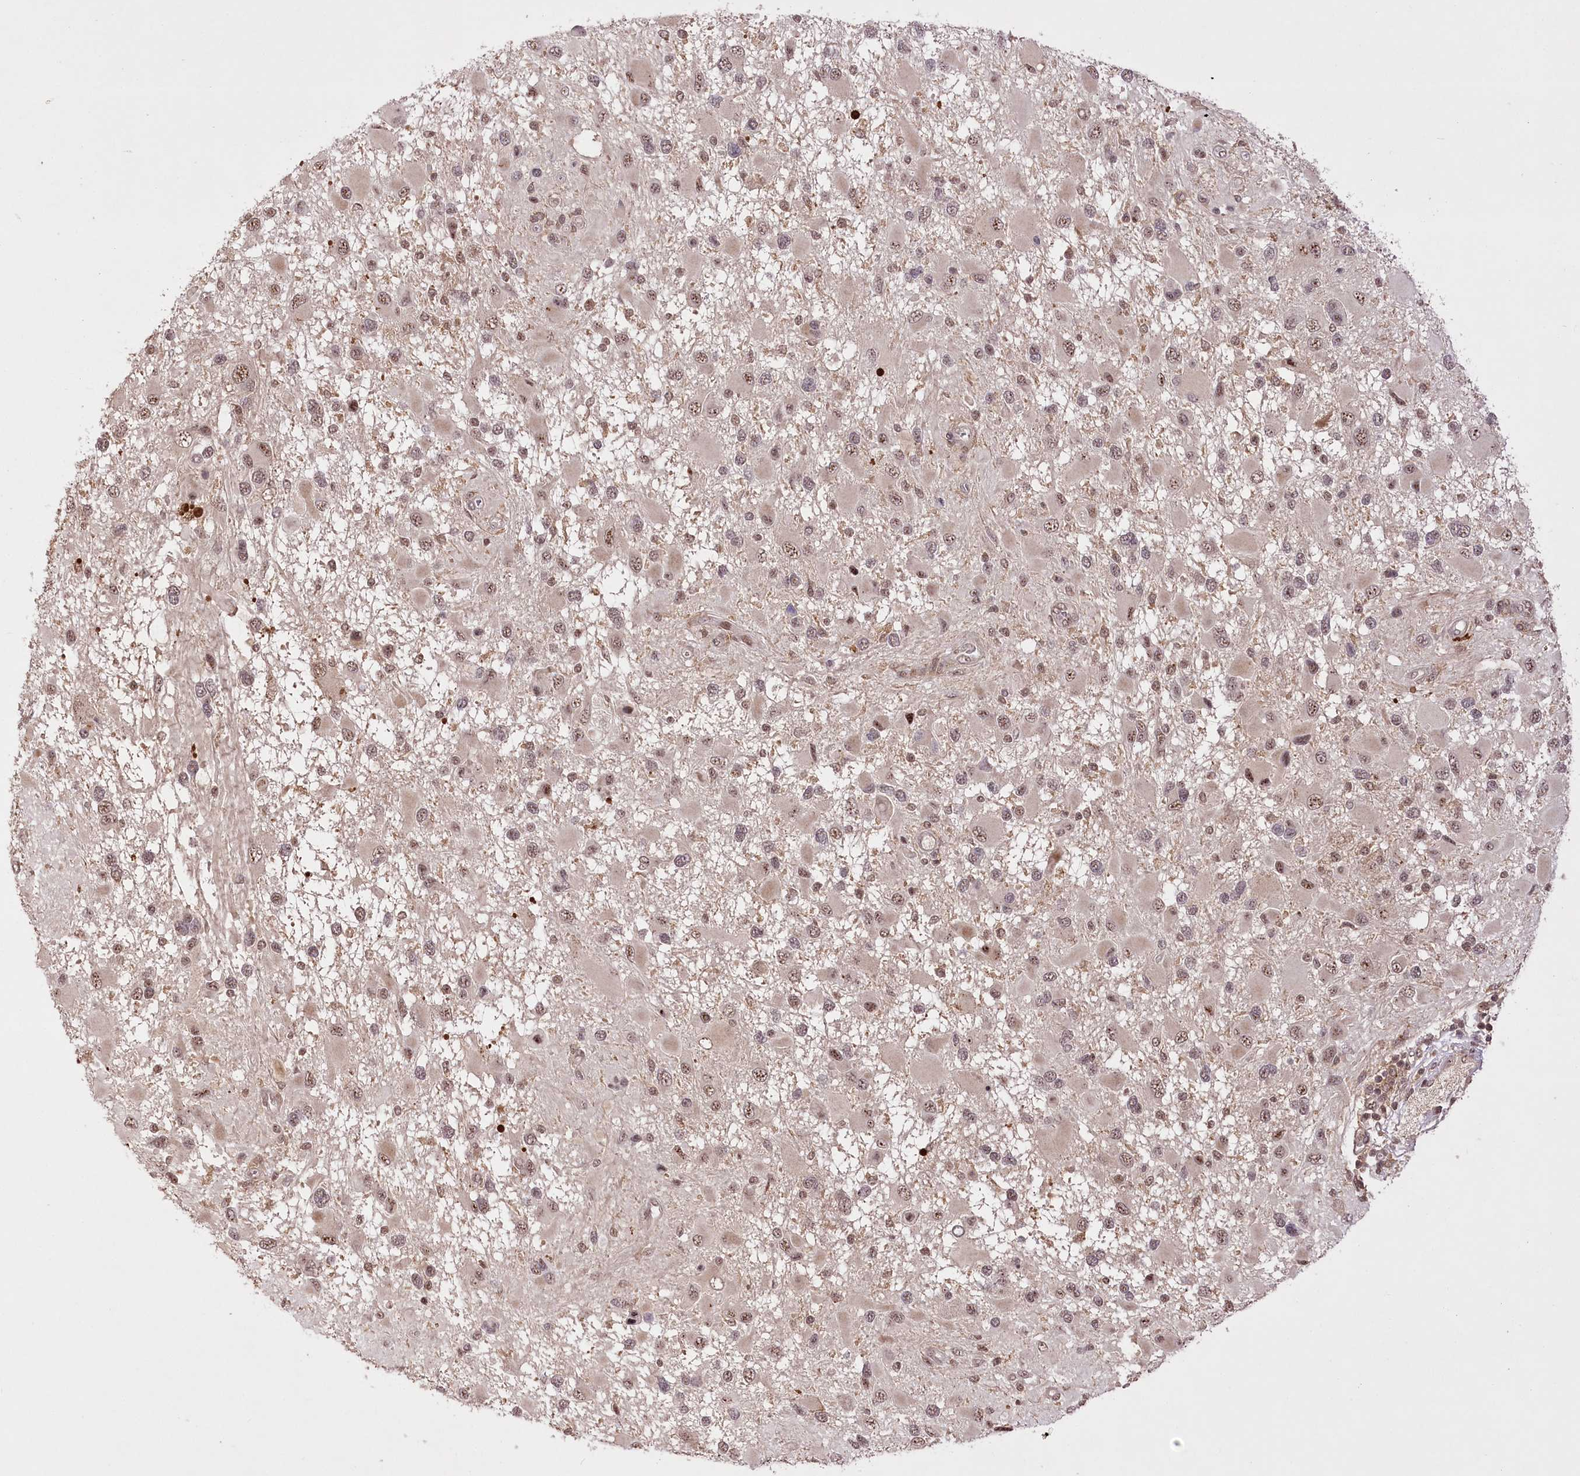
{"staining": {"intensity": "weak", "quantity": ">75%", "location": "nuclear"}, "tissue": "glioma", "cell_type": "Tumor cells", "image_type": "cancer", "snomed": [{"axis": "morphology", "description": "Glioma, malignant, High grade"}, {"axis": "topography", "description": "Brain"}], "caption": "About >75% of tumor cells in human malignant high-grade glioma demonstrate weak nuclear protein staining as visualized by brown immunohistochemical staining.", "gene": "PYROXD1", "patient": {"sex": "male", "age": 53}}